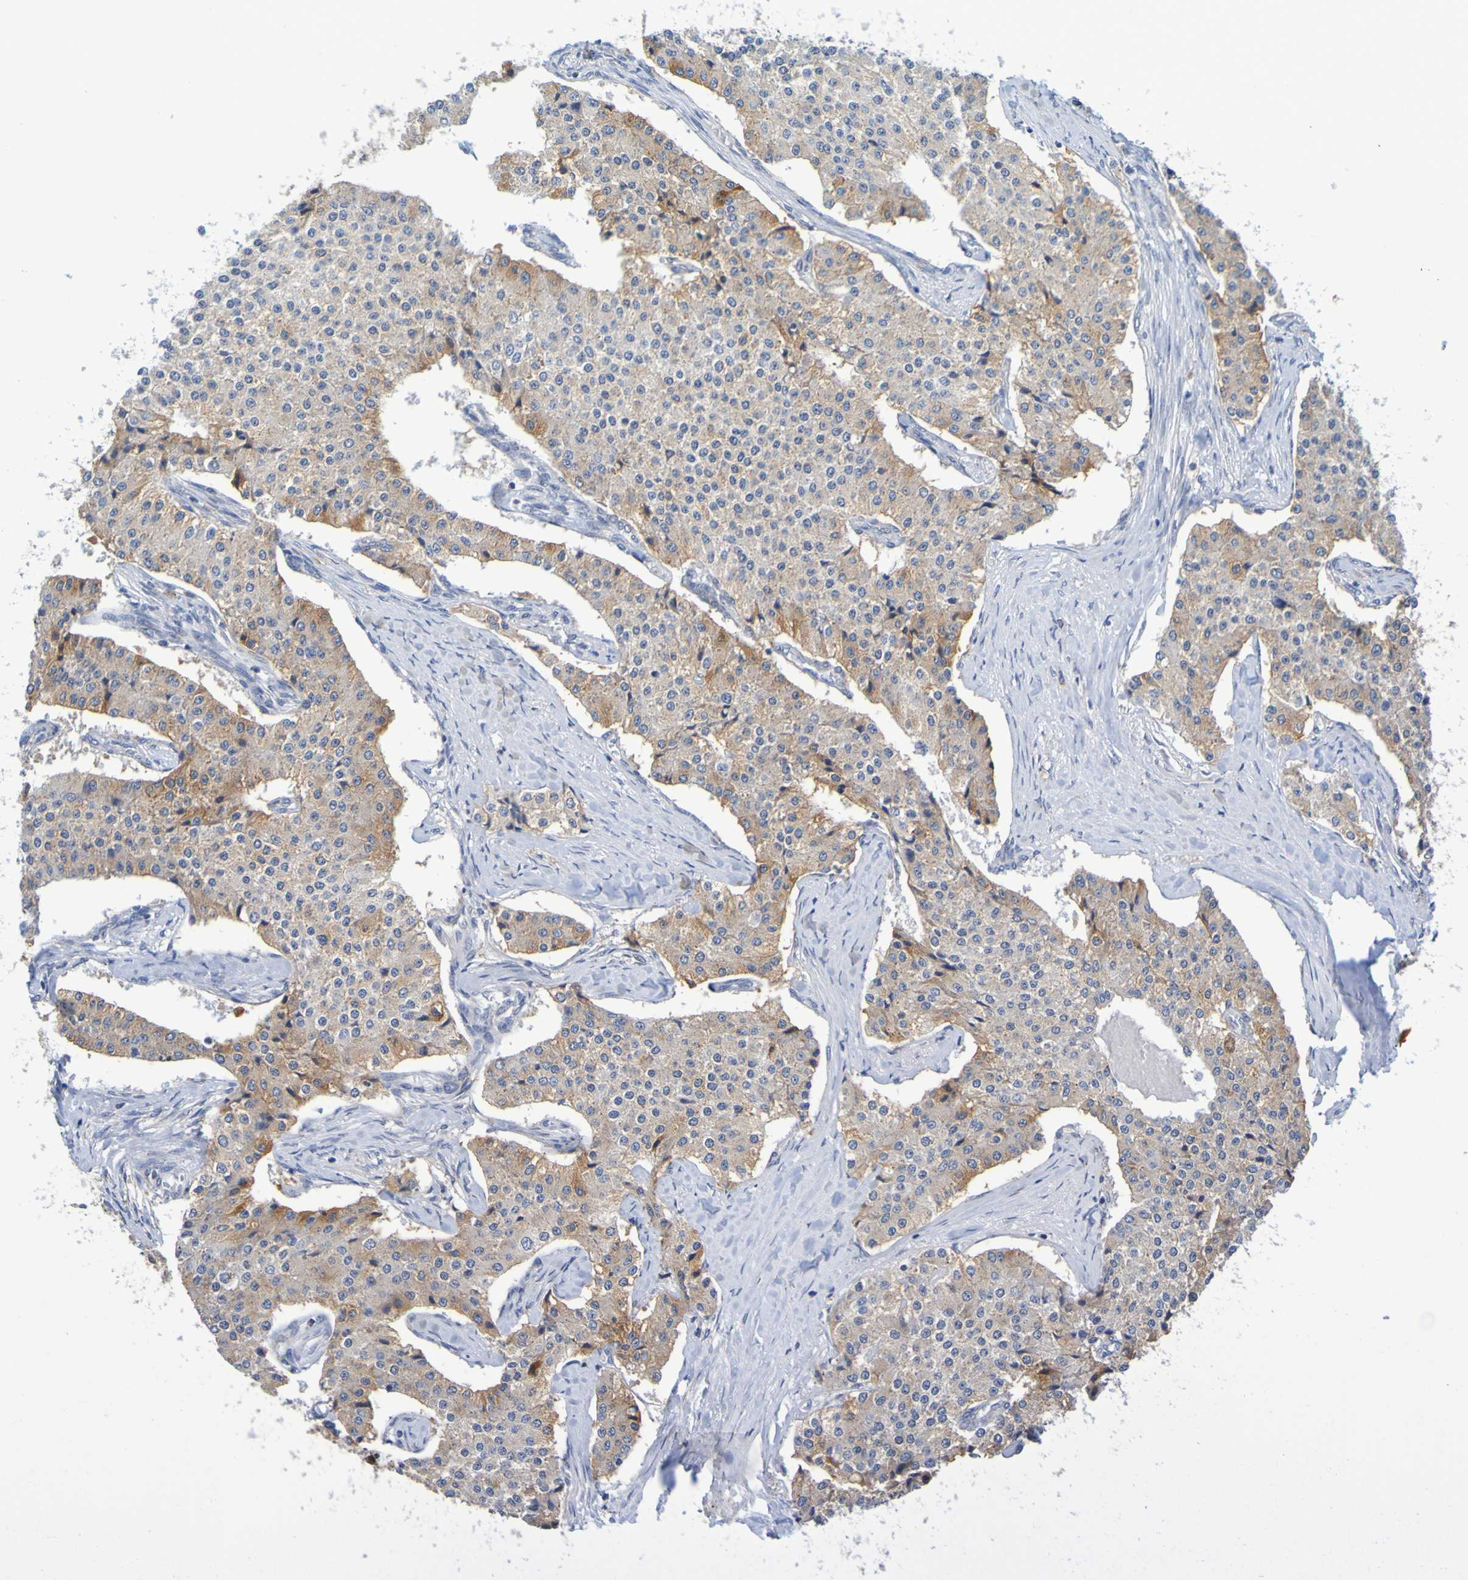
{"staining": {"intensity": "moderate", "quantity": "25%-75%", "location": "cytoplasmic/membranous"}, "tissue": "carcinoid", "cell_type": "Tumor cells", "image_type": "cancer", "snomed": [{"axis": "morphology", "description": "Carcinoid, malignant, NOS"}, {"axis": "topography", "description": "Colon"}], "caption": "Immunohistochemical staining of malignant carcinoid reveals moderate cytoplasmic/membranous protein expression in about 25%-75% of tumor cells.", "gene": "SIL1", "patient": {"sex": "female", "age": 52}}